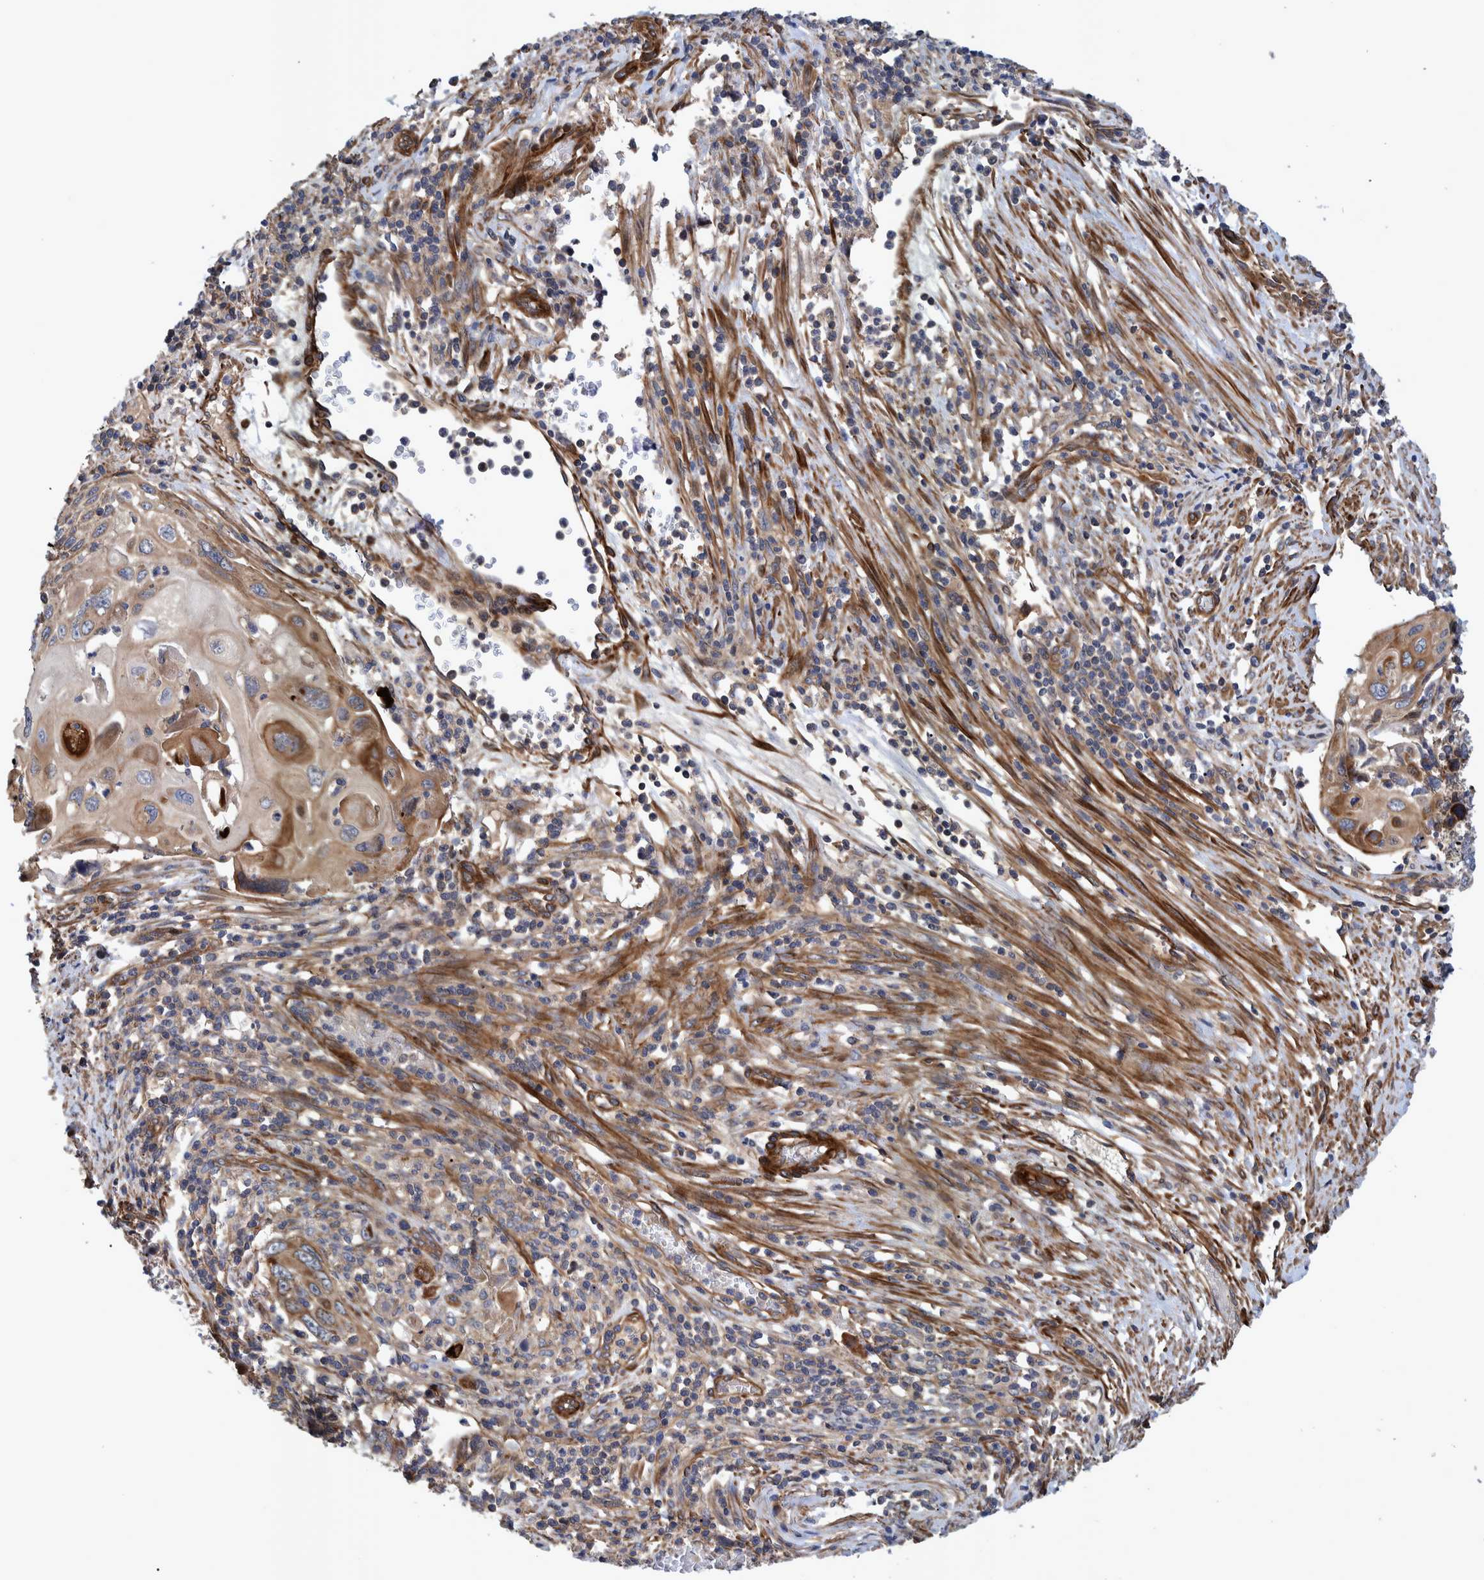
{"staining": {"intensity": "moderate", "quantity": ">75%", "location": "cytoplasmic/membranous"}, "tissue": "cervical cancer", "cell_type": "Tumor cells", "image_type": "cancer", "snomed": [{"axis": "morphology", "description": "Squamous cell carcinoma, NOS"}, {"axis": "topography", "description": "Cervix"}], "caption": "High-magnification brightfield microscopy of cervical cancer stained with DAB (3,3'-diaminobenzidine) (brown) and counterstained with hematoxylin (blue). tumor cells exhibit moderate cytoplasmic/membranous staining is appreciated in approximately>75% of cells. The staining was performed using DAB, with brown indicating positive protein expression. Nuclei are stained blue with hematoxylin.", "gene": "GRPEL2", "patient": {"sex": "female", "age": 70}}